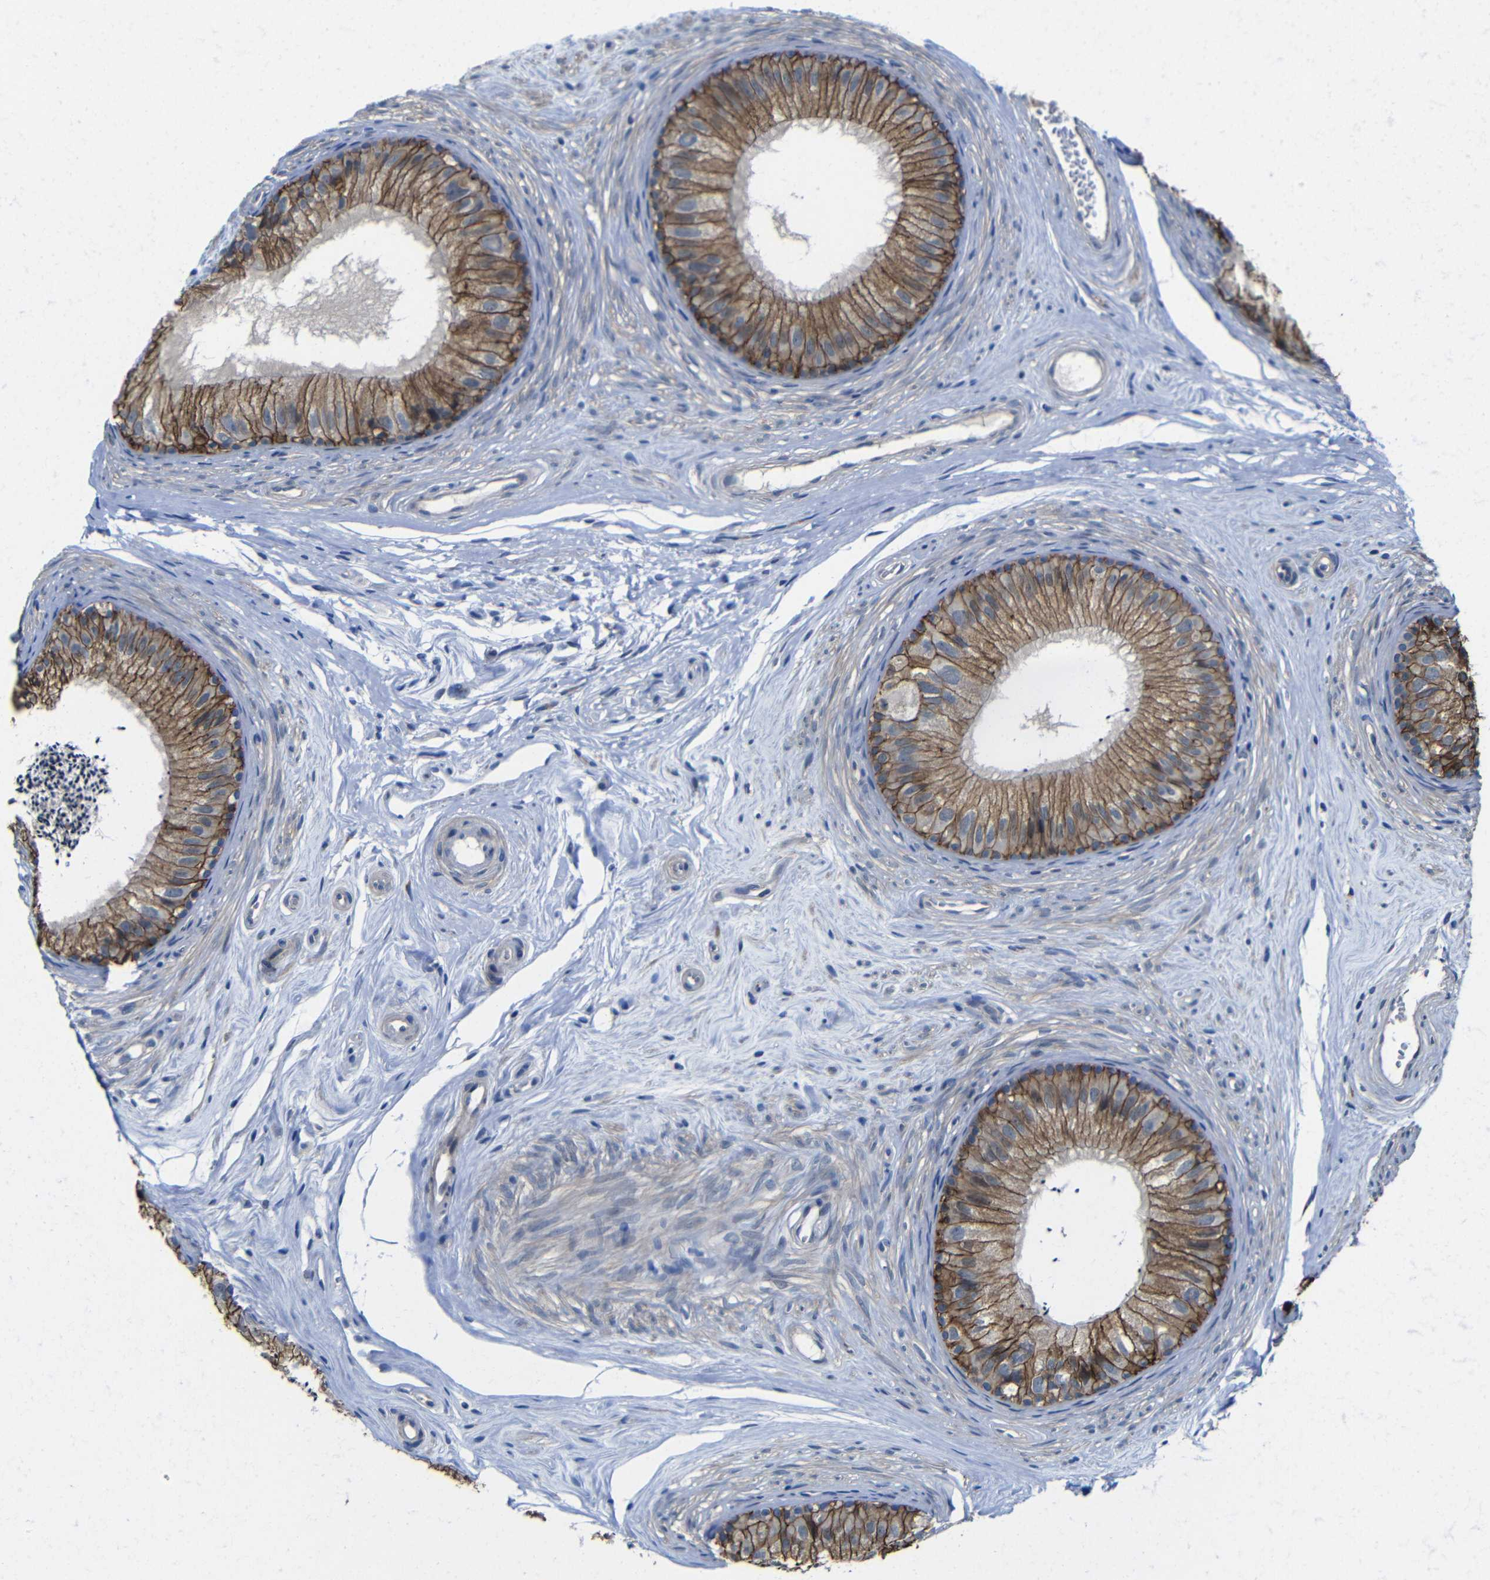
{"staining": {"intensity": "moderate", "quantity": ">75%", "location": "cytoplasmic/membranous"}, "tissue": "epididymis", "cell_type": "Glandular cells", "image_type": "normal", "snomed": [{"axis": "morphology", "description": "Normal tissue, NOS"}, {"axis": "topography", "description": "Epididymis"}], "caption": "Normal epididymis demonstrates moderate cytoplasmic/membranous expression in approximately >75% of glandular cells, visualized by immunohistochemistry.", "gene": "ZNF90", "patient": {"sex": "male", "age": 56}}